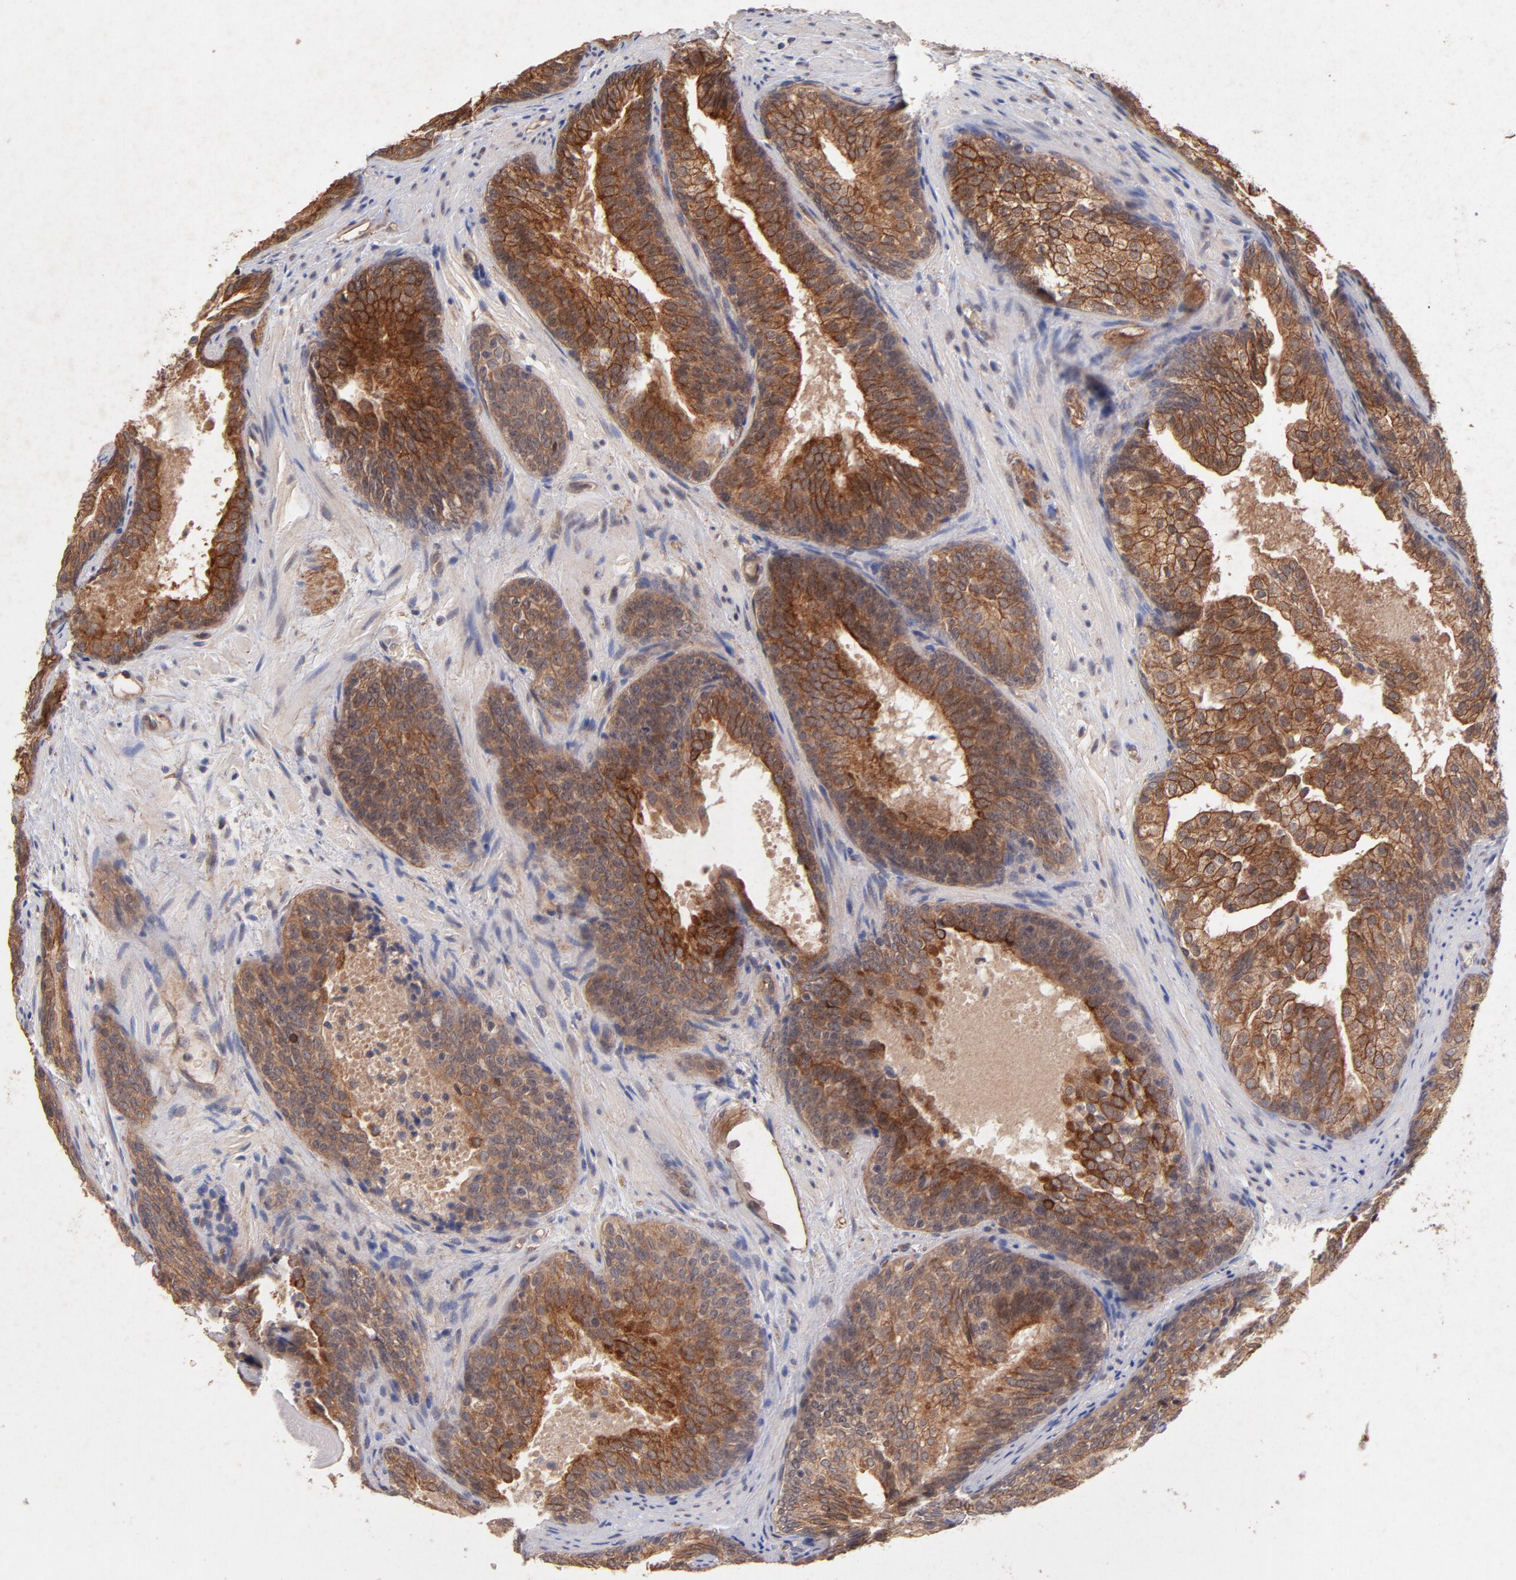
{"staining": {"intensity": "strong", "quantity": ">75%", "location": "cytoplasmic/membranous,nuclear"}, "tissue": "prostate cancer", "cell_type": "Tumor cells", "image_type": "cancer", "snomed": [{"axis": "morphology", "description": "Adenocarcinoma, Low grade"}, {"axis": "topography", "description": "Prostate"}], "caption": "Protein analysis of prostate cancer (low-grade adenocarcinoma) tissue shows strong cytoplasmic/membranous and nuclear positivity in about >75% of tumor cells.", "gene": "STAP2", "patient": {"sex": "male", "age": 69}}